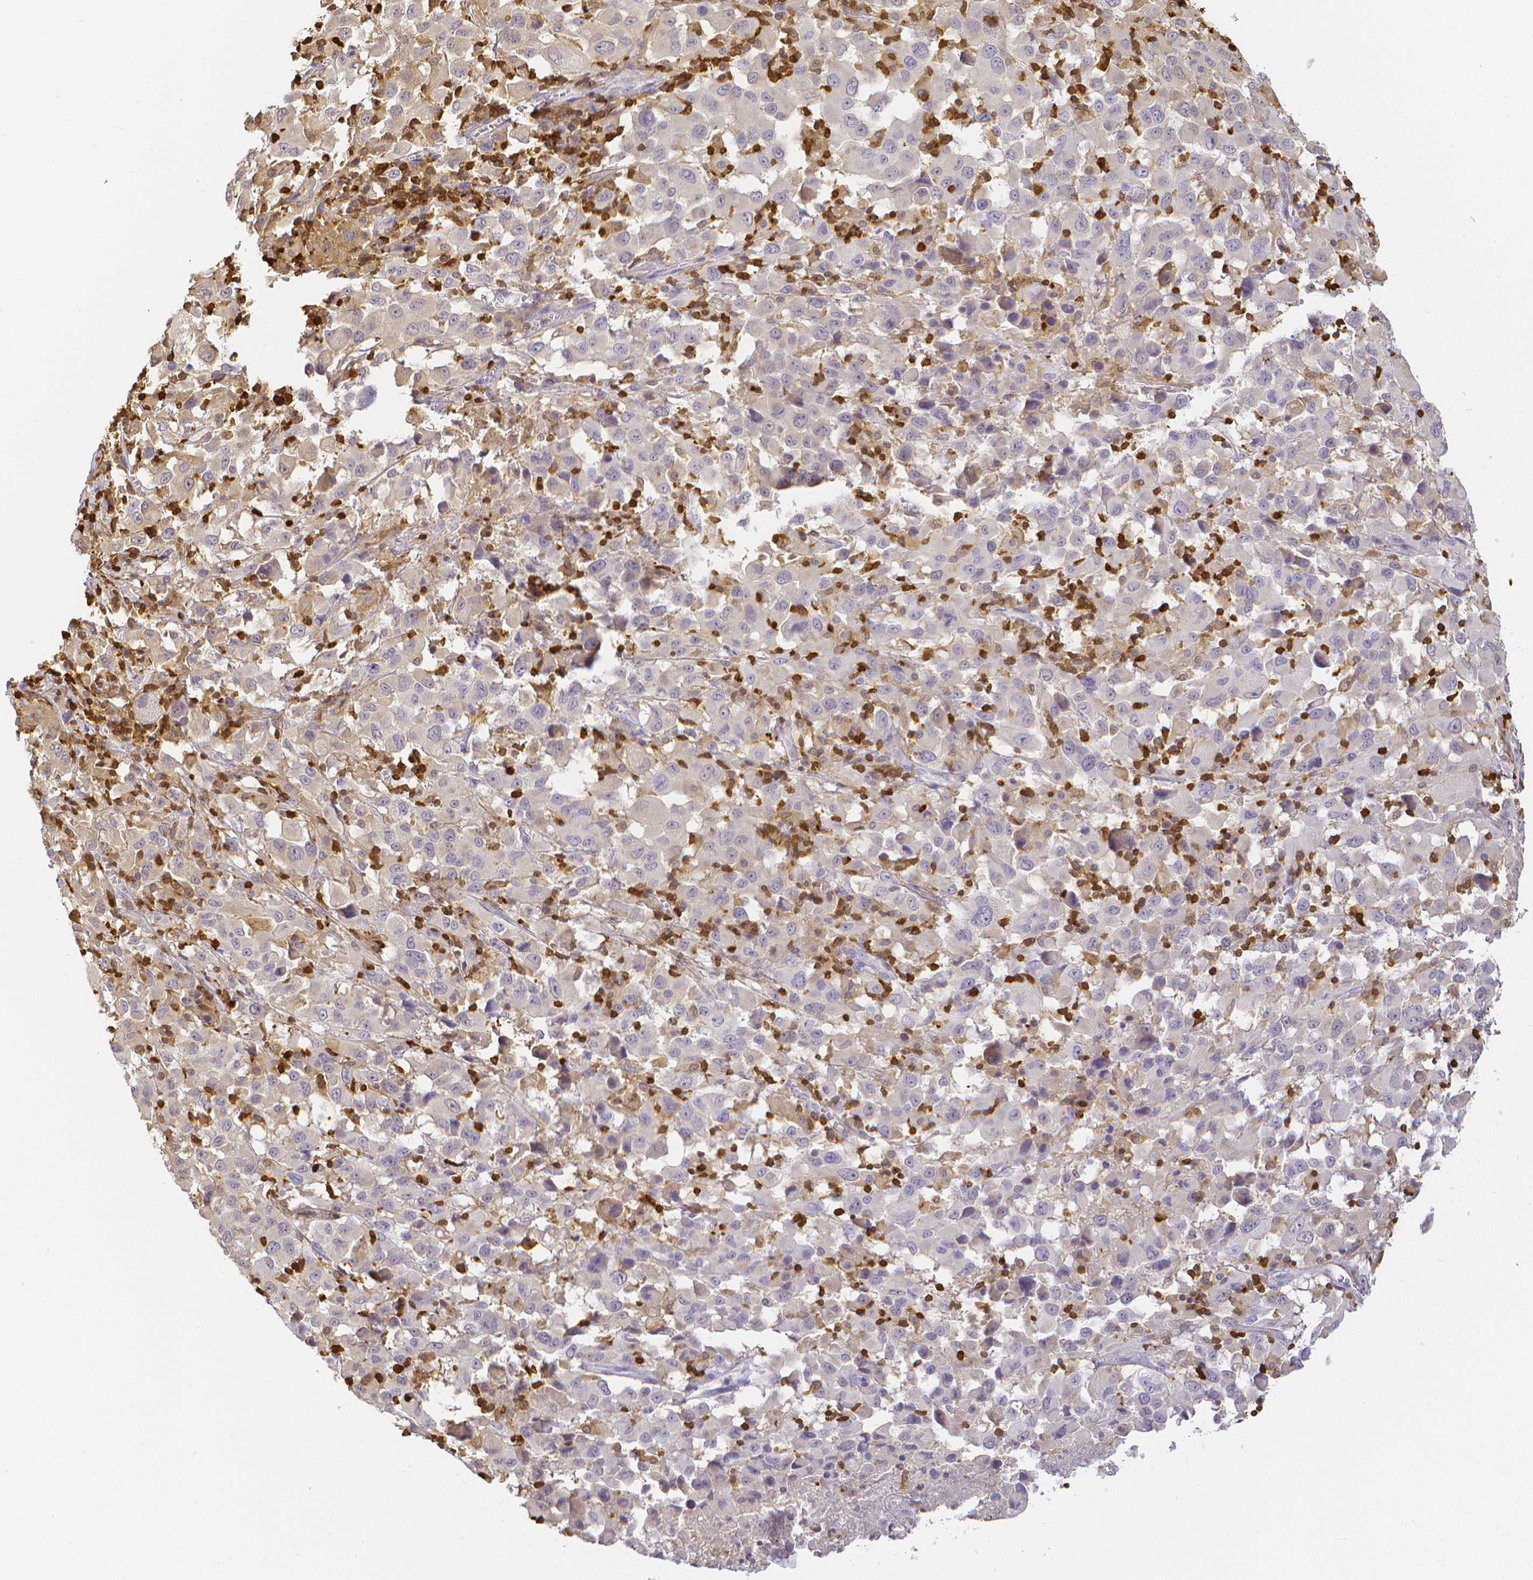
{"staining": {"intensity": "negative", "quantity": "none", "location": "none"}, "tissue": "melanoma", "cell_type": "Tumor cells", "image_type": "cancer", "snomed": [{"axis": "morphology", "description": "Malignant melanoma, Metastatic site"}, {"axis": "topography", "description": "Soft tissue"}], "caption": "Immunohistochemical staining of human melanoma shows no significant positivity in tumor cells.", "gene": "COTL1", "patient": {"sex": "male", "age": 50}}